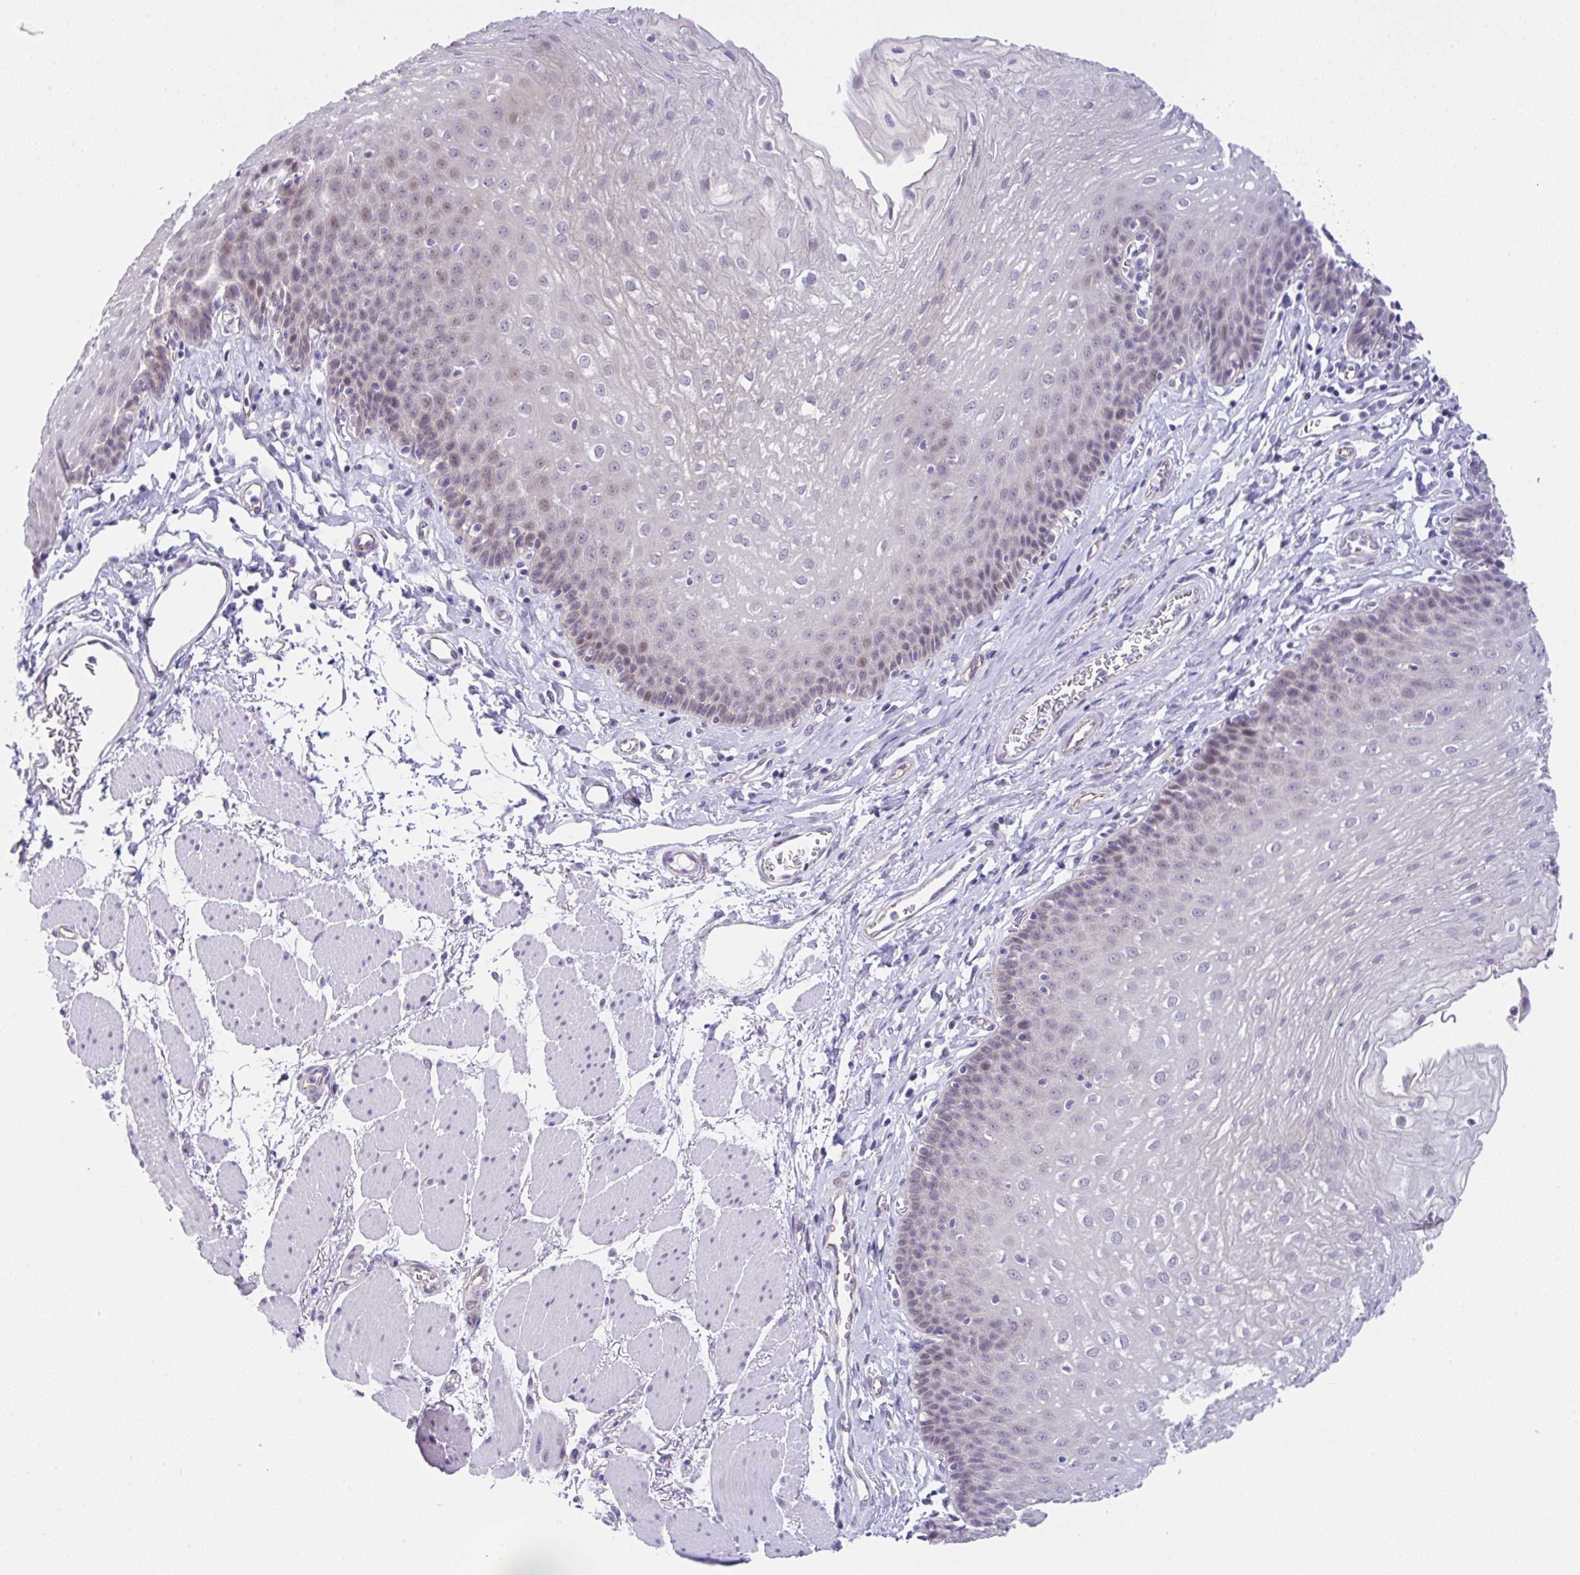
{"staining": {"intensity": "negative", "quantity": "none", "location": "none"}, "tissue": "esophagus", "cell_type": "Squamous epithelial cells", "image_type": "normal", "snomed": [{"axis": "morphology", "description": "Normal tissue, NOS"}, {"axis": "topography", "description": "Esophagus"}], "caption": "The immunohistochemistry (IHC) histopathology image has no significant staining in squamous epithelial cells of esophagus.", "gene": "CGNL1", "patient": {"sex": "female", "age": 81}}